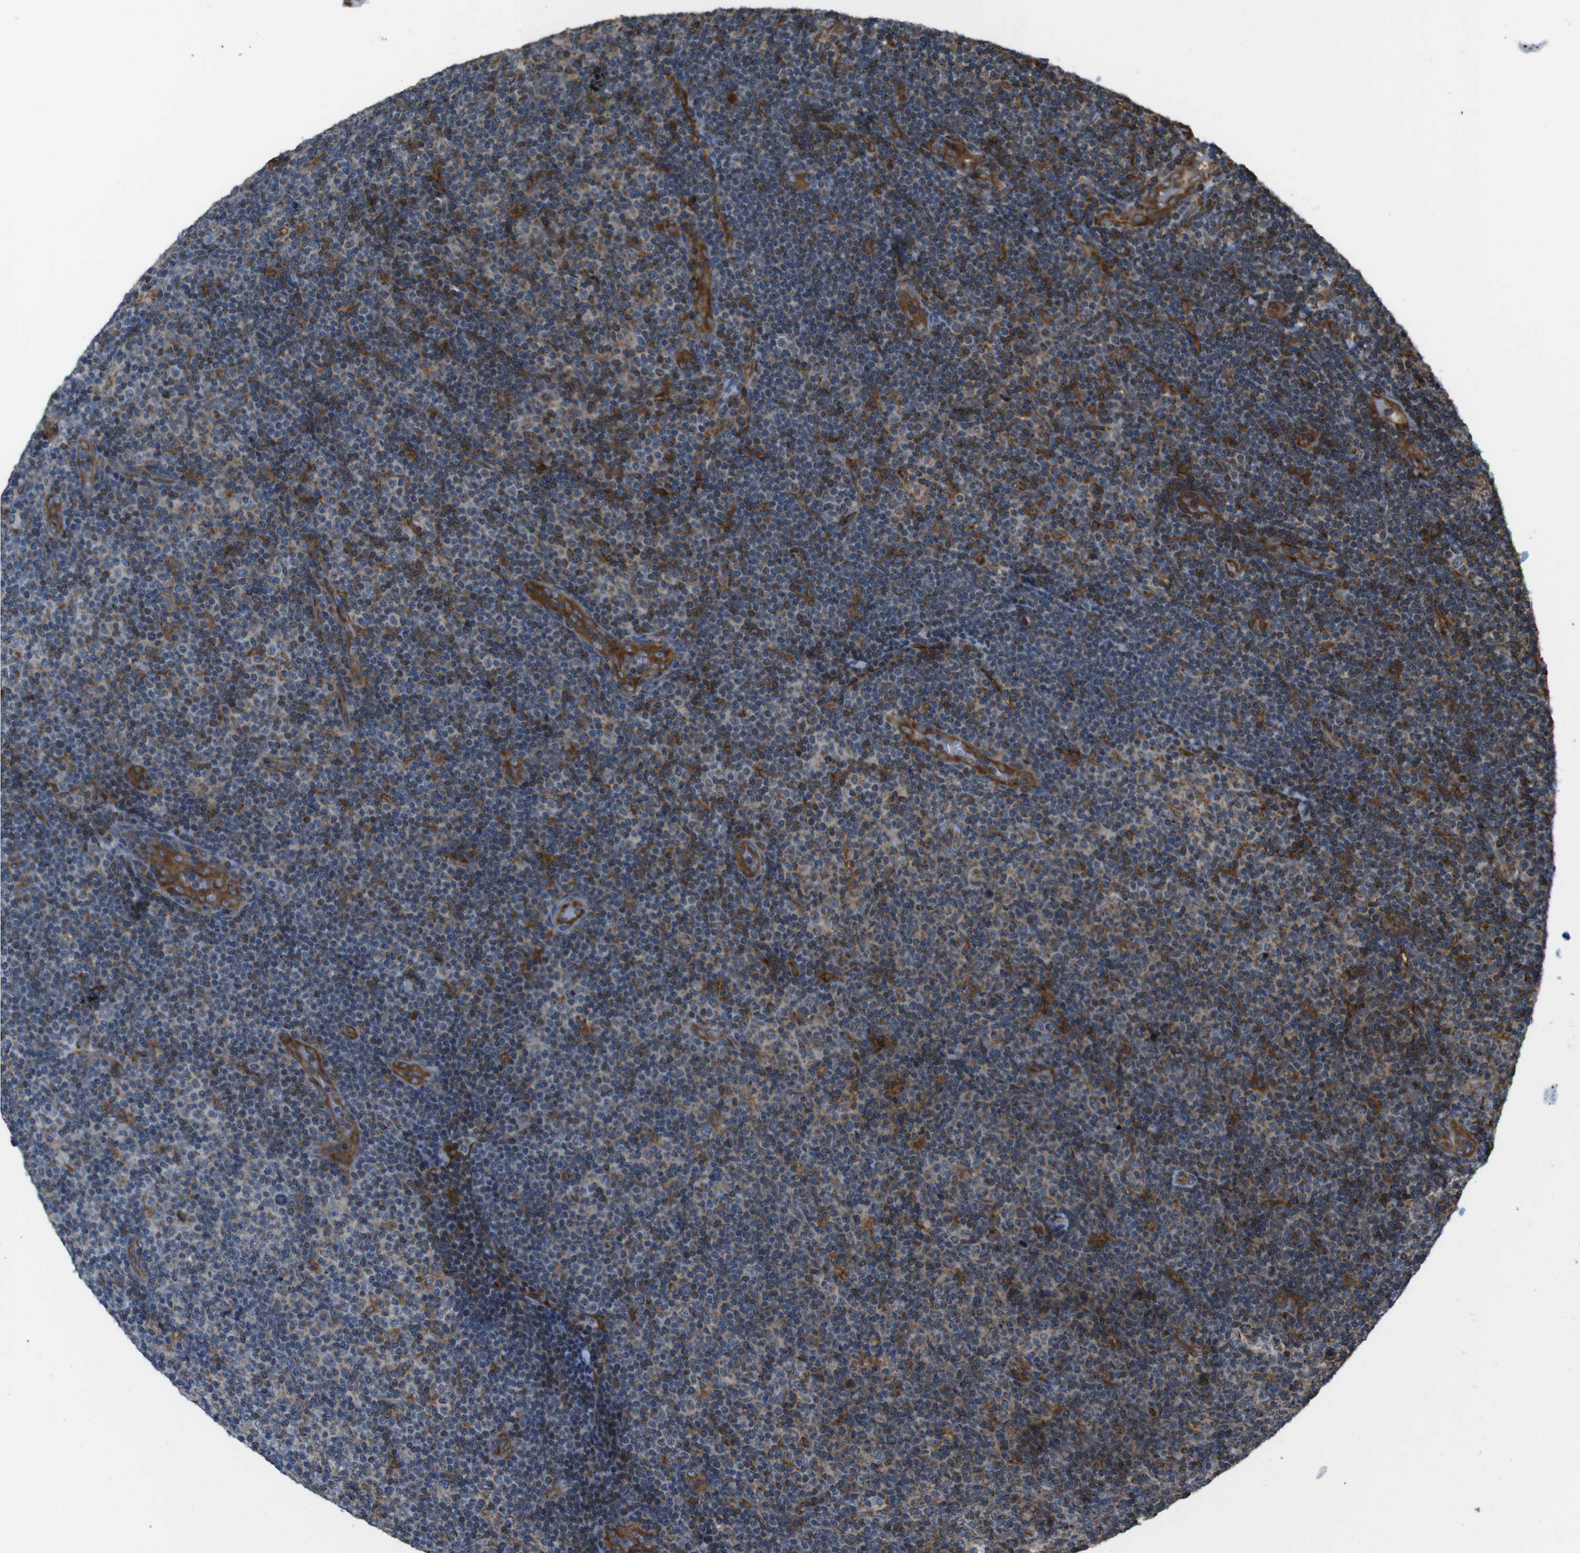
{"staining": {"intensity": "weak", "quantity": "<25%", "location": "cytoplasmic/membranous"}, "tissue": "lymphoma", "cell_type": "Tumor cells", "image_type": "cancer", "snomed": [{"axis": "morphology", "description": "Malignant lymphoma, non-Hodgkin's type, Low grade"}, {"axis": "topography", "description": "Lymph node"}], "caption": "Image shows no significant protein staining in tumor cells of malignant lymphoma, non-Hodgkin's type (low-grade).", "gene": "GIMAP8", "patient": {"sex": "male", "age": 83}}